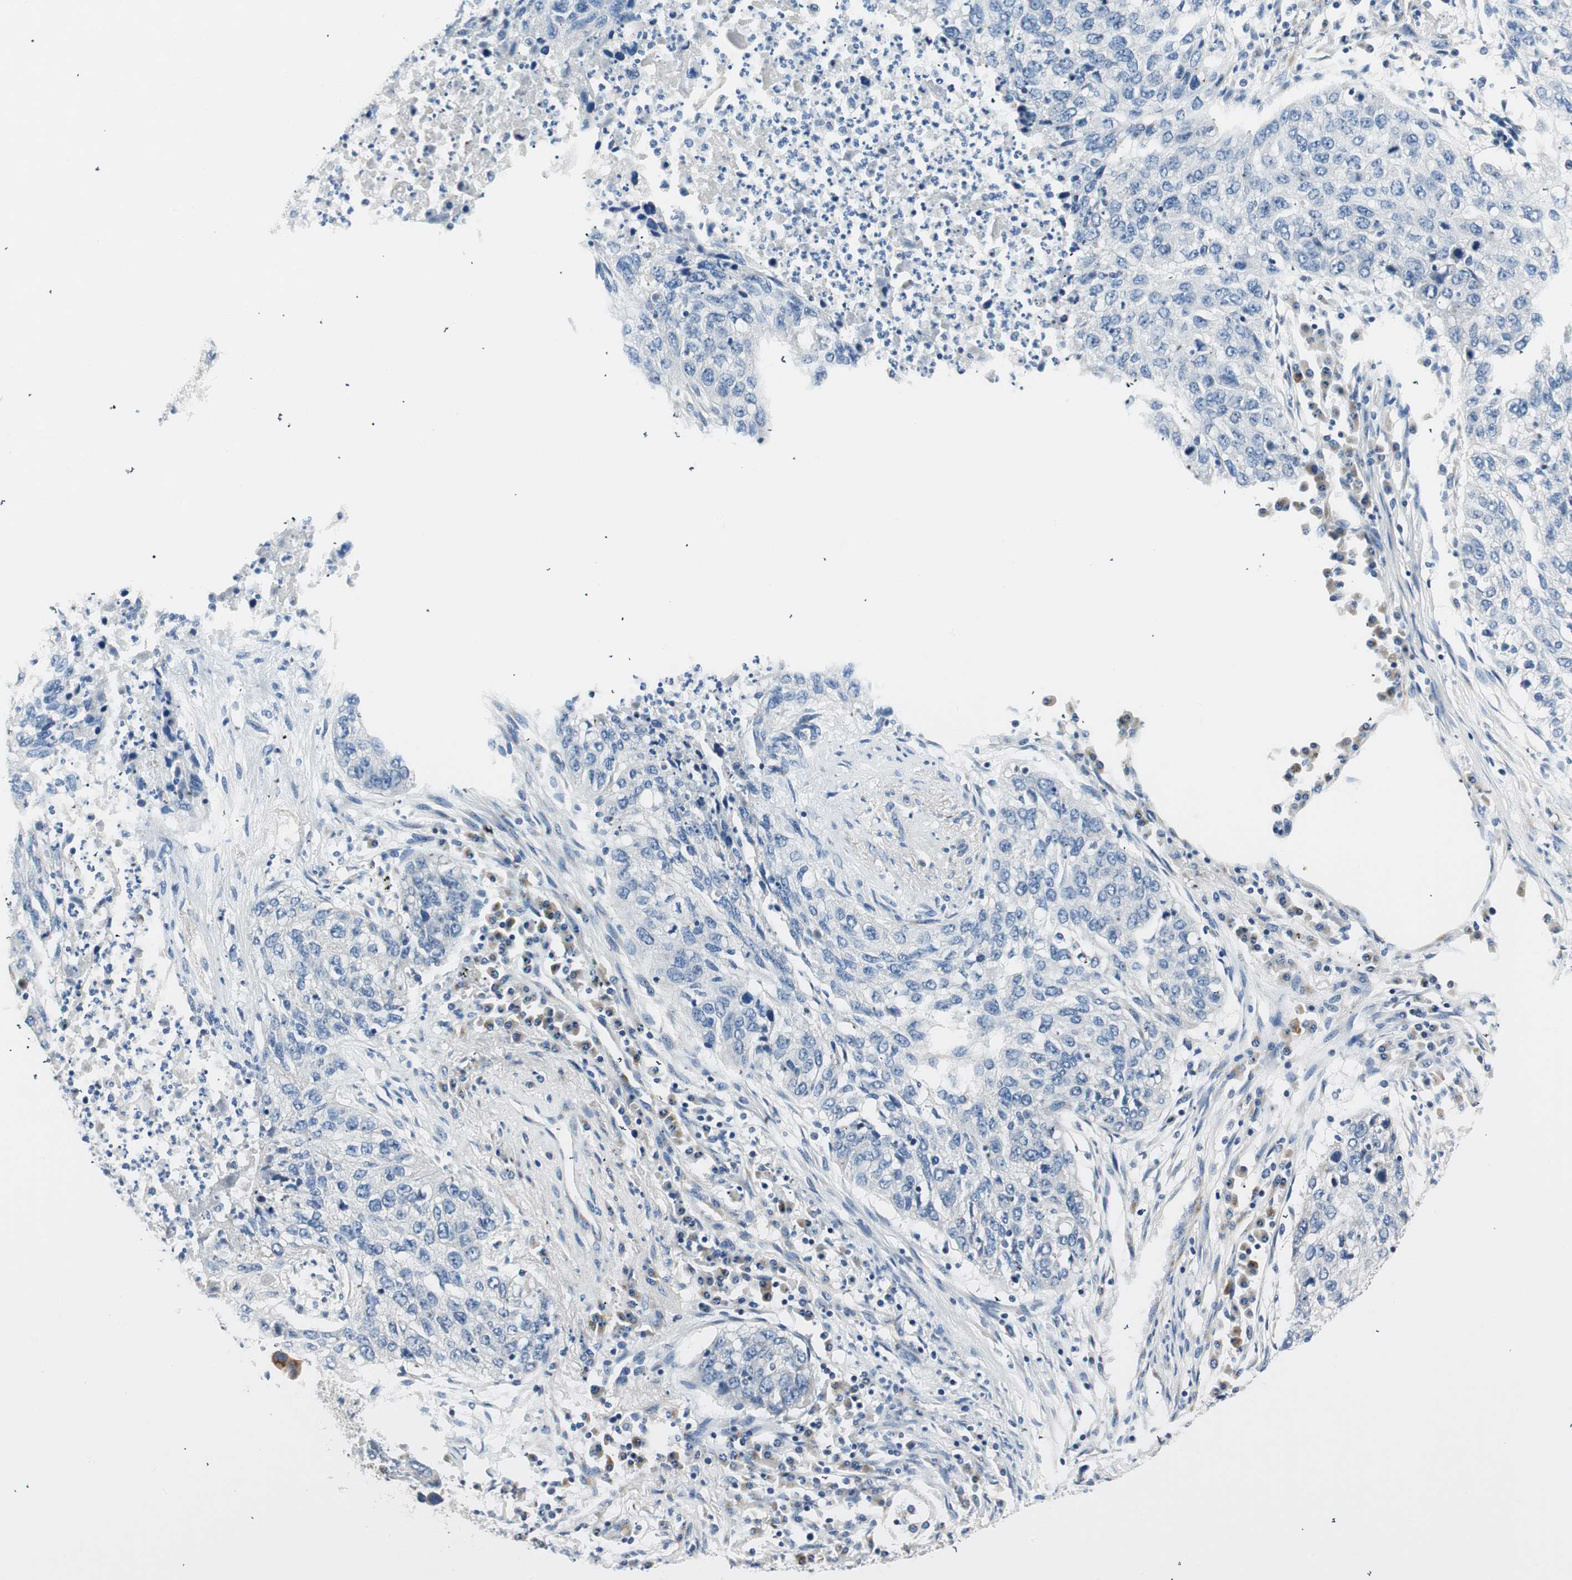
{"staining": {"intensity": "negative", "quantity": "none", "location": "none"}, "tissue": "lung cancer", "cell_type": "Tumor cells", "image_type": "cancer", "snomed": [{"axis": "morphology", "description": "Squamous cell carcinoma, NOS"}, {"axis": "topography", "description": "Lung"}], "caption": "Lung squamous cell carcinoma was stained to show a protein in brown. There is no significant staining in tumor cells. The staining was performed using DAB (3,3'-diaminobenzidine) to visualize the protein expression in brown, while the nuclei were stained in blue with hematoxylin (Magnification: 20x).", "gene": "TMF1", "patient": {"sex": "female", "age": 63}}